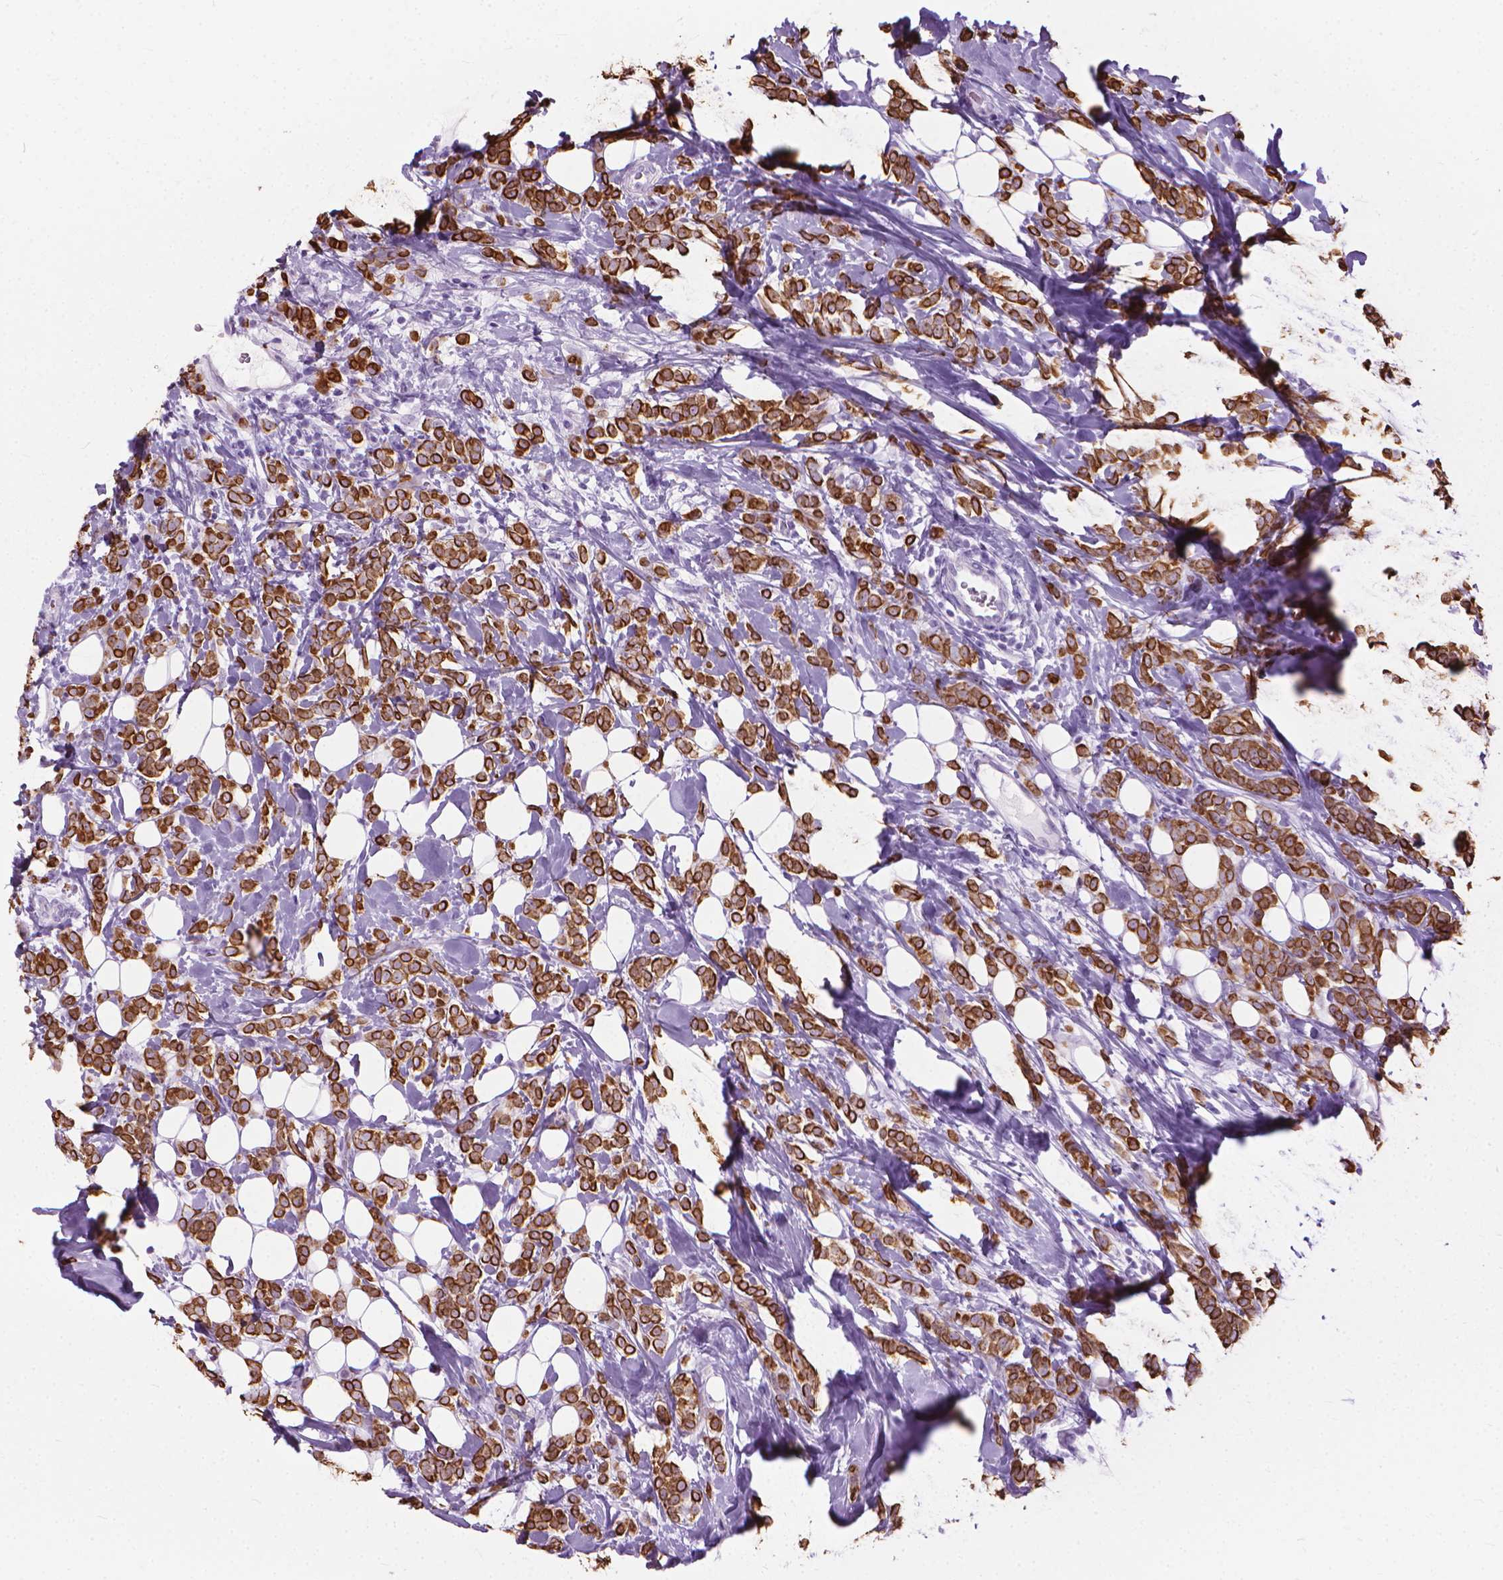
{"staining": {"intensity": "strong", "quantity": ">75%", "location": "cytoplasmic/membranous"}, "tissue": "breast cancer", "cell_type": "Tumor cells", "image_type": "cancer", "snomed": [{"axis": "morphology", "description": "Lobular carcinoma"}, {"axis": "topography", "description": "Breast"}], "caption": "An immunohistochemistry histopathology image of neoplastic tissue is shown. Protein staining in brown labels strong cytoplasmic/membranous positivity in breast lobular carcinoma within tumor cells.", "gene": "HTR2B", "patient": {"sex": "female", "age": 49}}